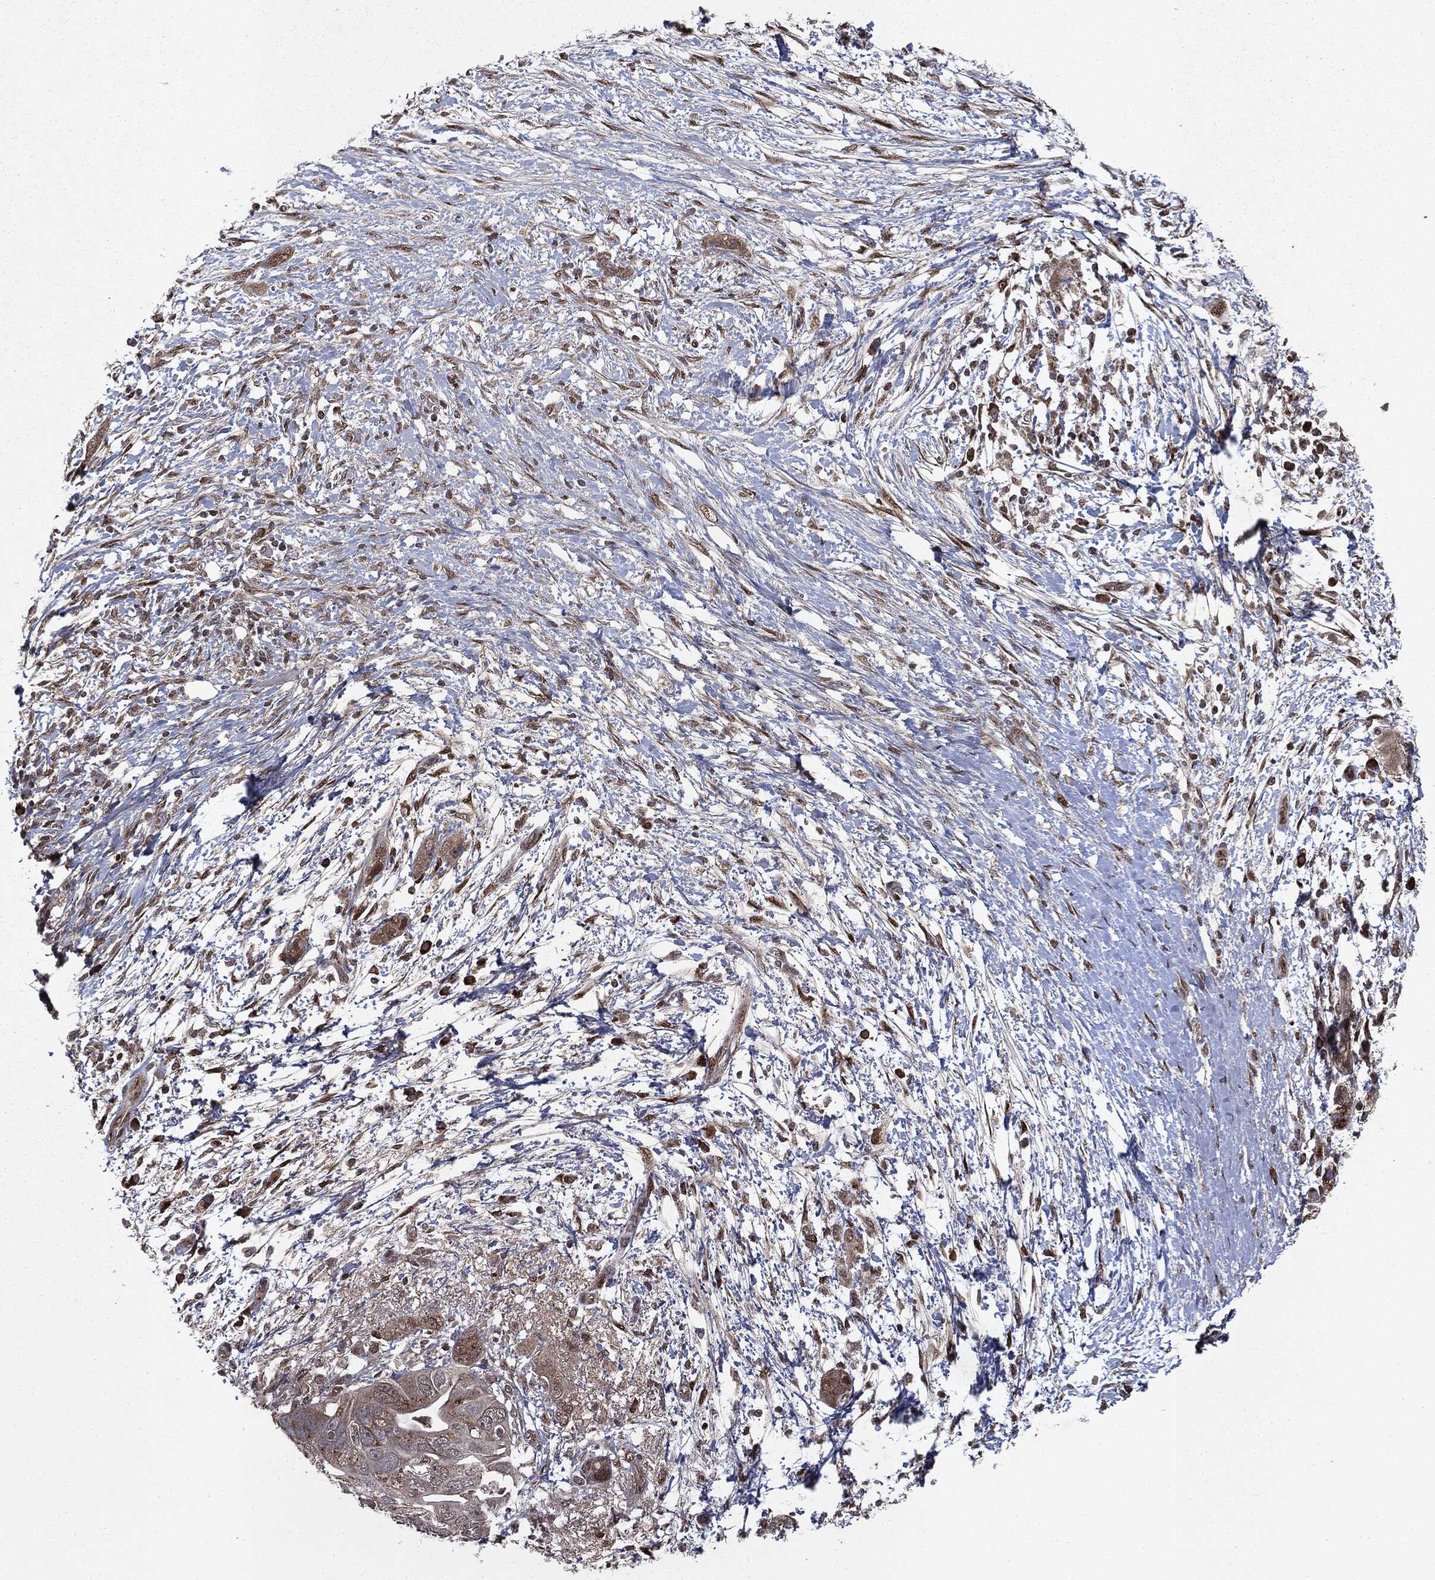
{"staining": {"intensity": "moderate", "quantity": ">75%", "location": "cytoplasmic/membranous"}, "tissue": "pancreatic cancer", "cell_type": "Tumor cells", "image_type": "cancer", "snomed": [{"axis": "morphology", "description": "Adenocarcinoma, NOS"}, {"axis": "topography", "description": "Pancreas"}], "caption": "A histopathology image showing moderate cytoplasmic/membranous expression in about >75% of tumor cells in pancreatic cancer, as visualized by brown immunohistochemical staining.", "gene": "PLPPR2", "patient": {"sex": "female", "age": 72}}